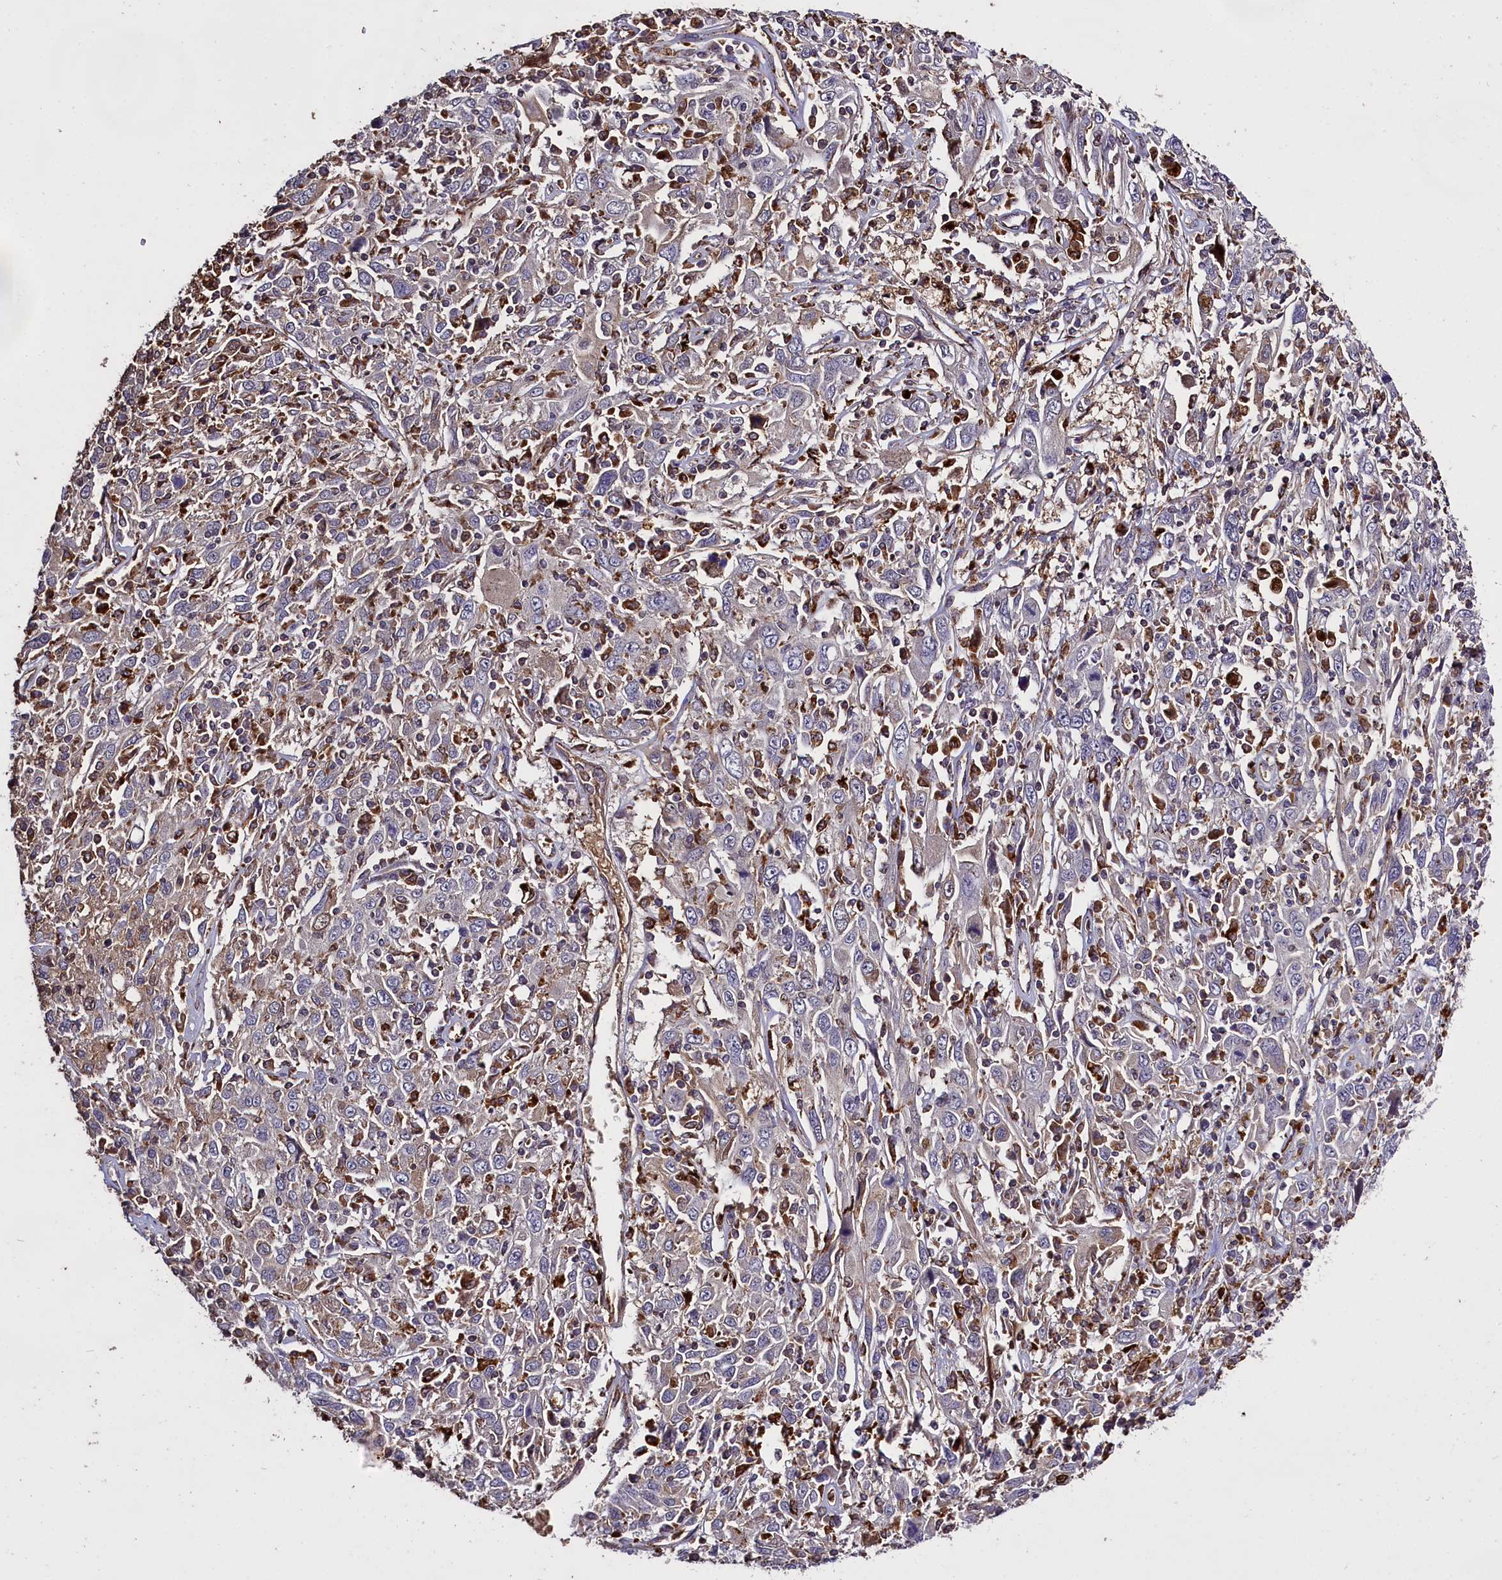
{"staining": {"intensity": "negative", "quantity": "none", "location": "none"}, "tissue": "cervical cancer", "cell_type": "Tumor cells", "image_type": "cancer", "snomed": [{"axis": "morphology", "description": "Squamous cell carcinoma, NOS"}, {"axis": "topography", "description": "Cervix"}], "caption": "Cervical cancer (squamous cell carcinoma) stained for a protein using immunohistochemistry (IHC) exhibits no expression tumor cells.", "gene": "CLRN2", "patient": {"sex": "female", "age": 46}}